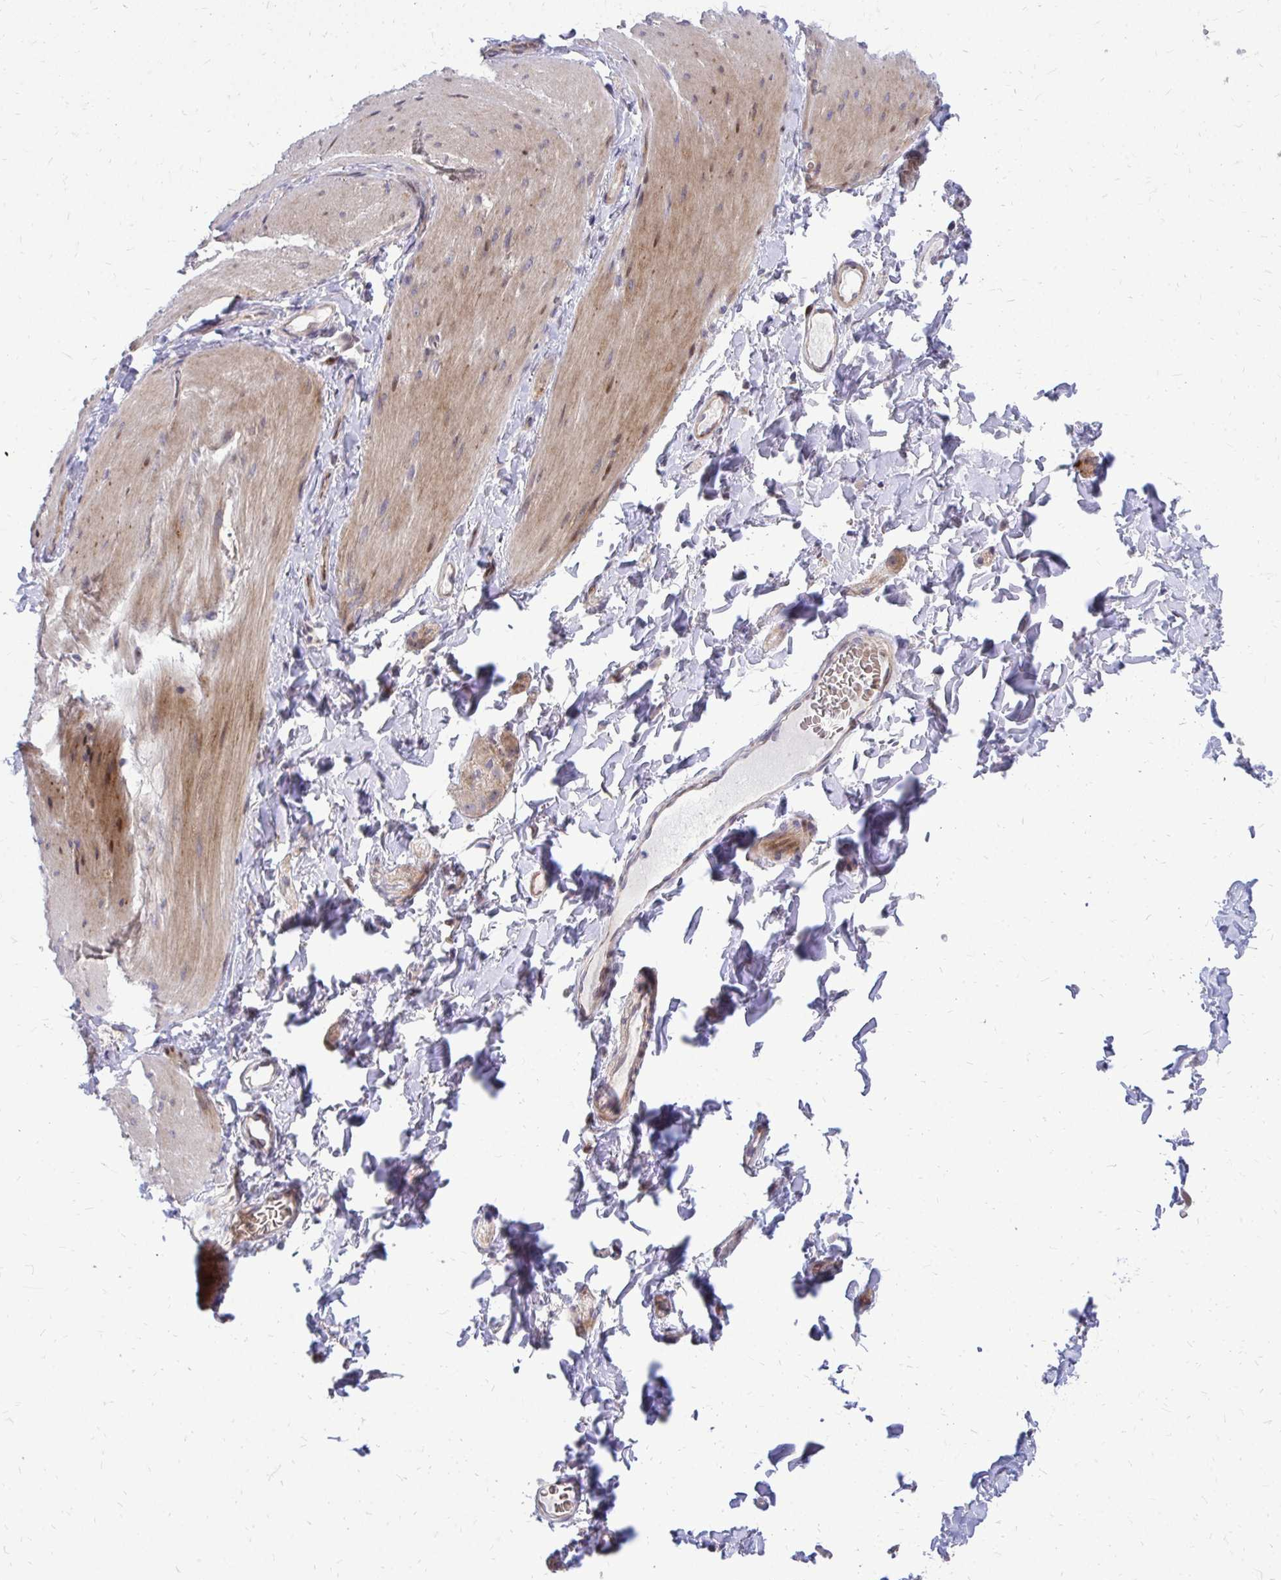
{"staining": {"intensity": "moderate", "quantity": "<25%", "location": "cytoplasmic/membranous,nuclear"}, "tissue": "smooth muscle", "cell_type": "Smooth muscle cells", "image_type": "normal", "snomed": [{"axis": "morphology", "description": "Normal tissue, NOS"}, {"axis": "topography", "description": "Smooth muscle"}, {"axis": "topography", "description": "Colon"}], "caption": "Immunohistochemistry of unremarkable human smooth muscle exhibits low levels of moderate cytoplasmic/membranous,nuclear staining in approximately <25% of smooth muscle cells. The staining is performed using DAB (3,3'-diaminobenzidine) brown chromogen to label protein expression. The nuclei are counter-stained blue using hematoxylin.", "gene": "PPDPFL", "patient": {"sex": "male", "age": 73}}